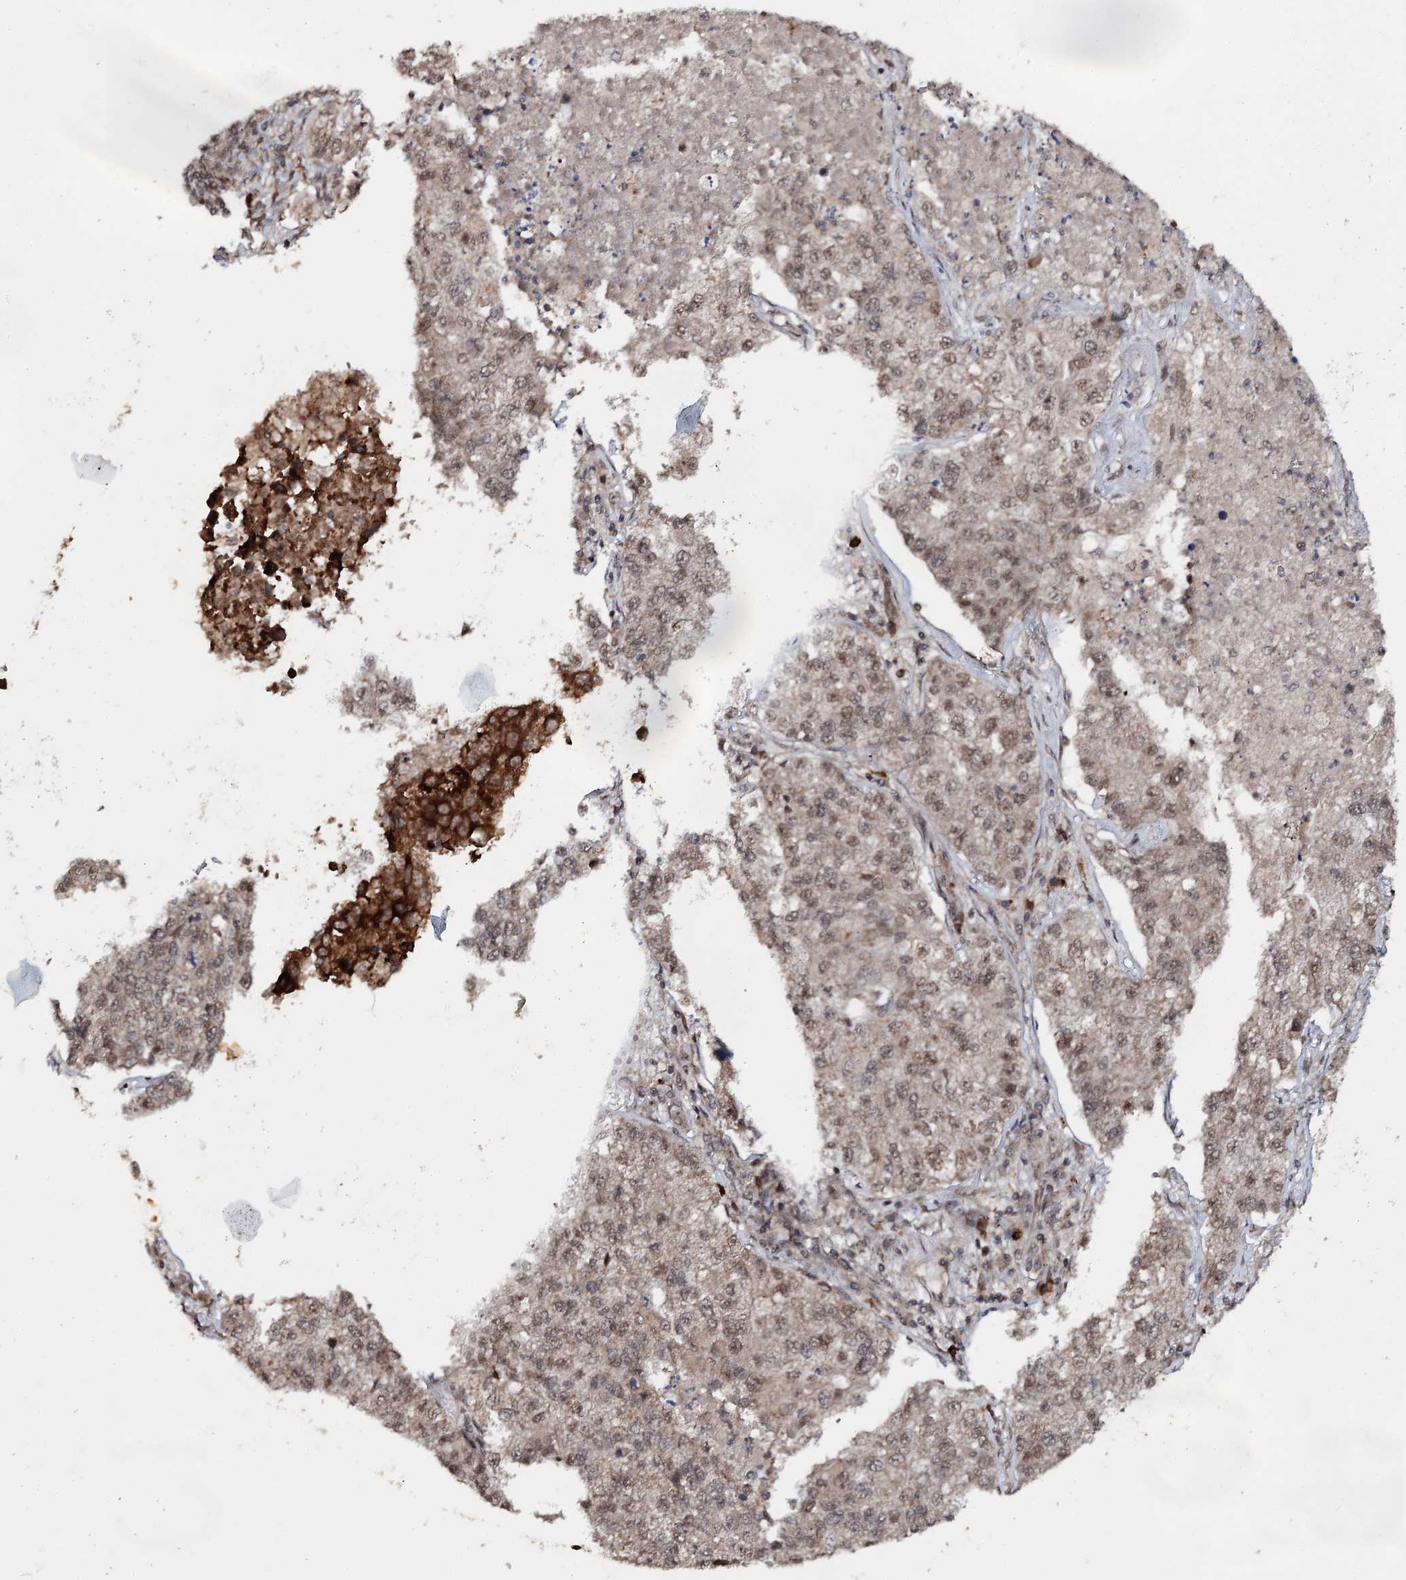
{"staining": {"intensity": "moderate", "quantity": ">75%", "location": "nuclear"}, "tissue": "lung cancer", "cell_type": "Tumor cells", "image_type": "cancer", "snomed": [{"axis": "morphology", "description": "Adenocarcinoma, NOS"}, {"axis": "topography", "description": "Lung"}], "caption": "Adenocarcinoma (lung) stained with DAB (3,3'-diaminobenzidine) immunohistochemistry exhibits medium levels of moderate nuclear positivity in approximately >75% of tumor cells.", "gene": "FAM53B", "patient": {"sex": "male", "age": 49}}